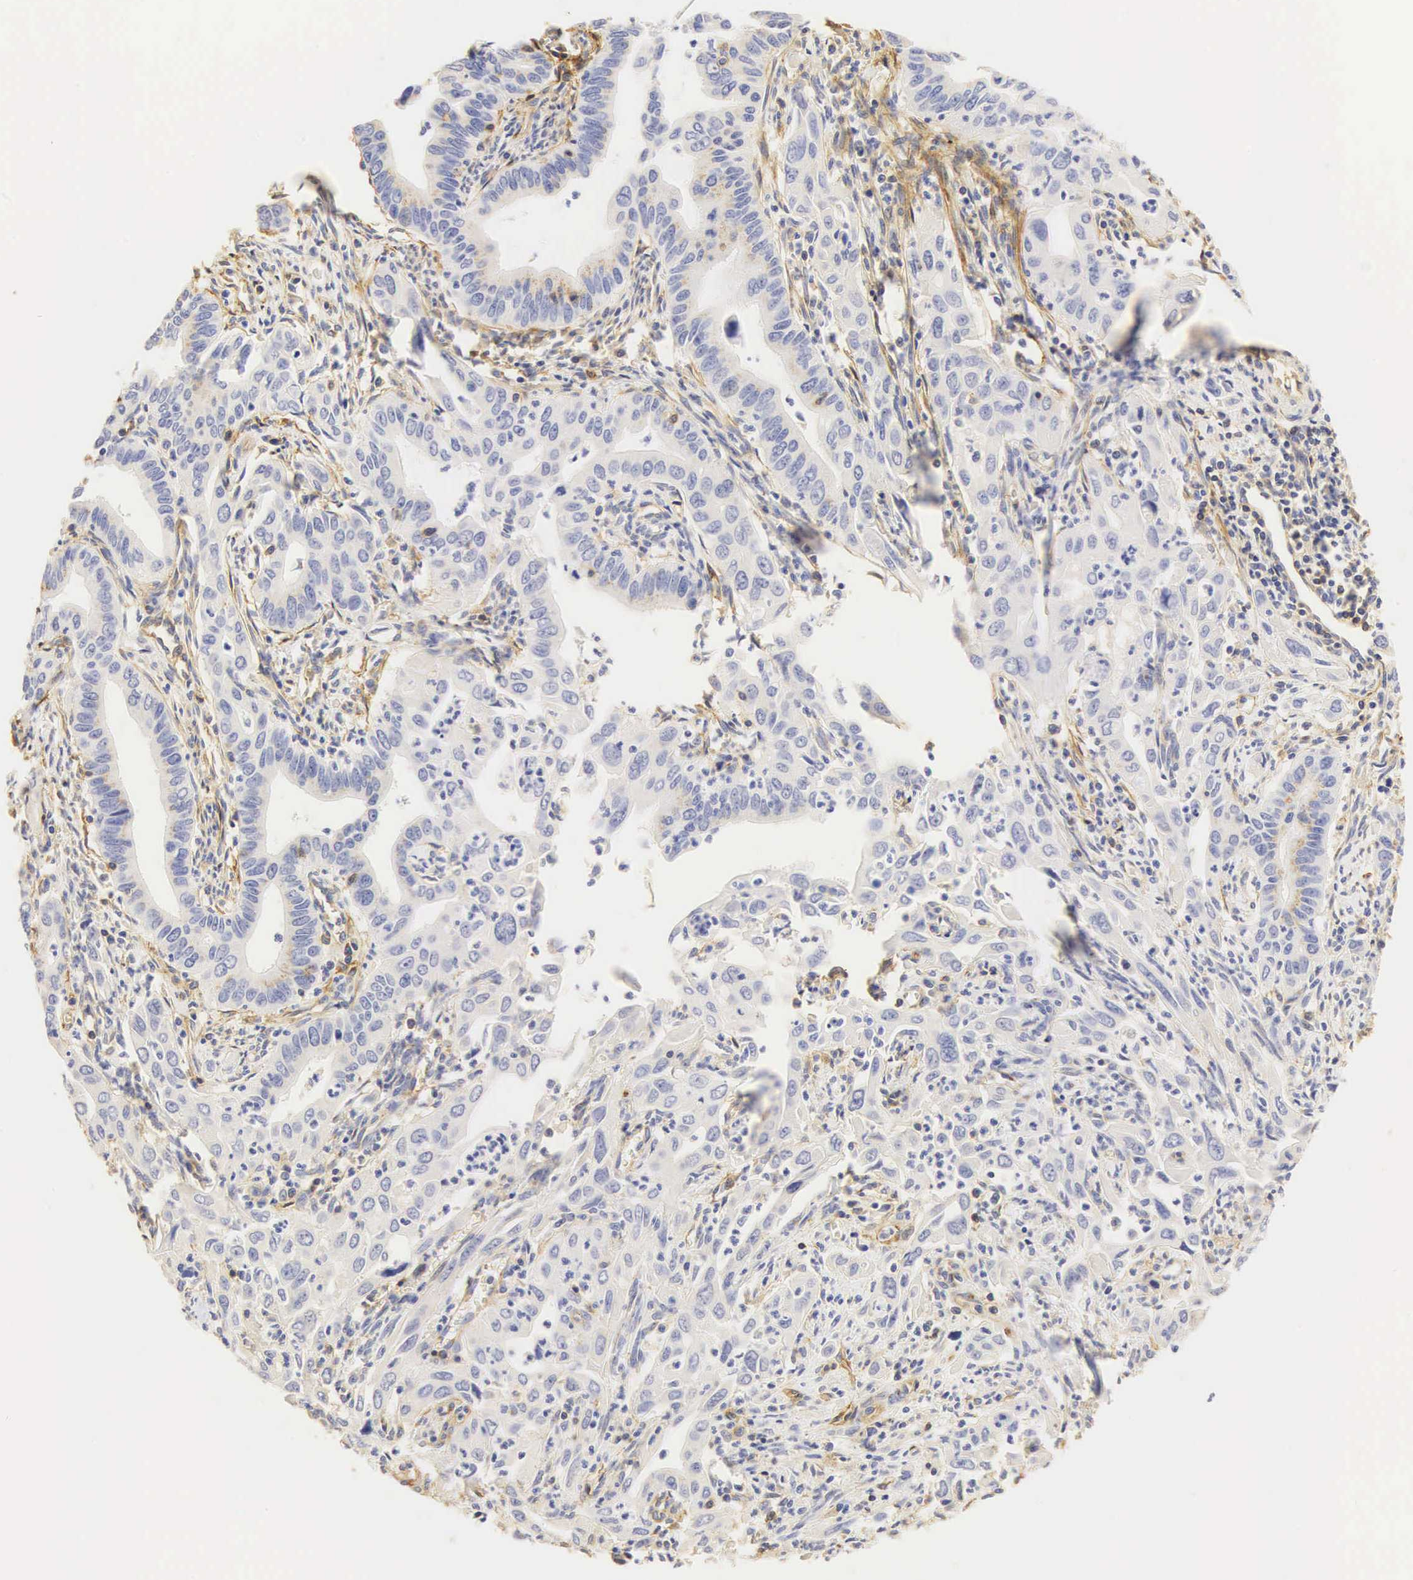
{"staining": {"intensity": "weak", "quantity": "<25%", "location": "cytoplasmic/membranous"}, "tissue": "cervical cancer", "cell_type": "Tumor cells", "image_type": "cancer", "snomed": [{"axis": "morphology", "description": "Normal tissue, NOS"}, {"axis": "morphology", "description": "Adenocarcinoma, NOS"}, {"axis": "topography", "description": "Cervix"}], "caption": "Immunohistochemistry (IHC) image of neoplastic tissue: human cervical cancer stained with DAB (3,3'-diaminobenzidine) exhibits no significant protein positivity in tumor cells.", "gene": "CD99", "patient": {"sex": "female", "age": 34}}